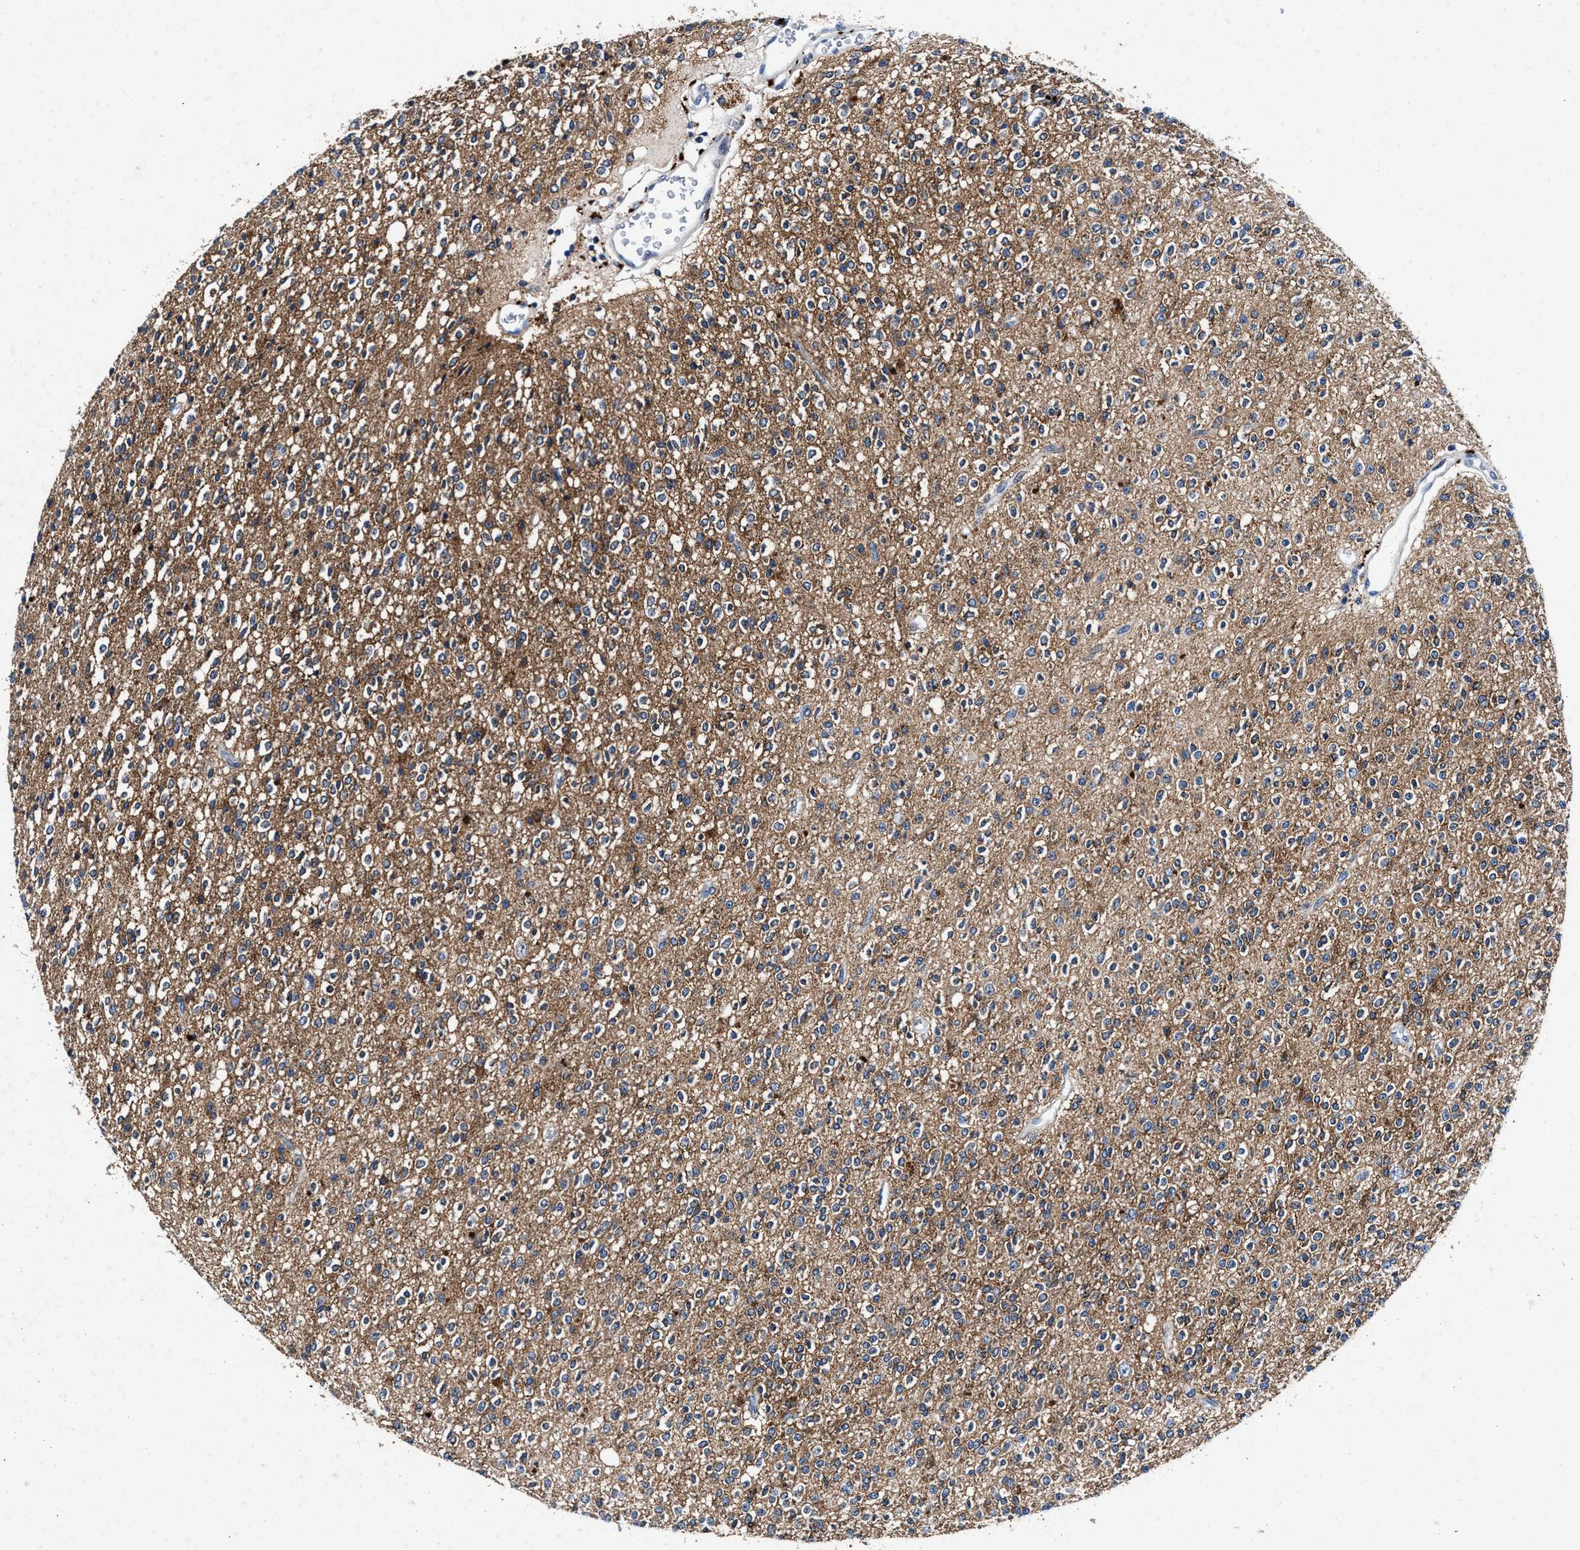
{"staining": {"intensity": "moderate", "quantity": "<25%", "location": "cytoplasmic/membranous"}, "tissue": "glioma", "cell_type": "Tumor cells", "image_type": "cancer", "snomed": [{"axis": "morphology", "description": "Glioma, malignant, High grade"}, {"axis": "topography", "description": "Brain"}], "caption": "Malignant glioma (high-grade) tissue displays moderate cytoplasmic/membranous staining in about <25% of tumor cells (DAB IHC with brightfield microscopy, high magnification).", "gene": "SLC8A1", "patient": {"sex": "male", "age": 34}}